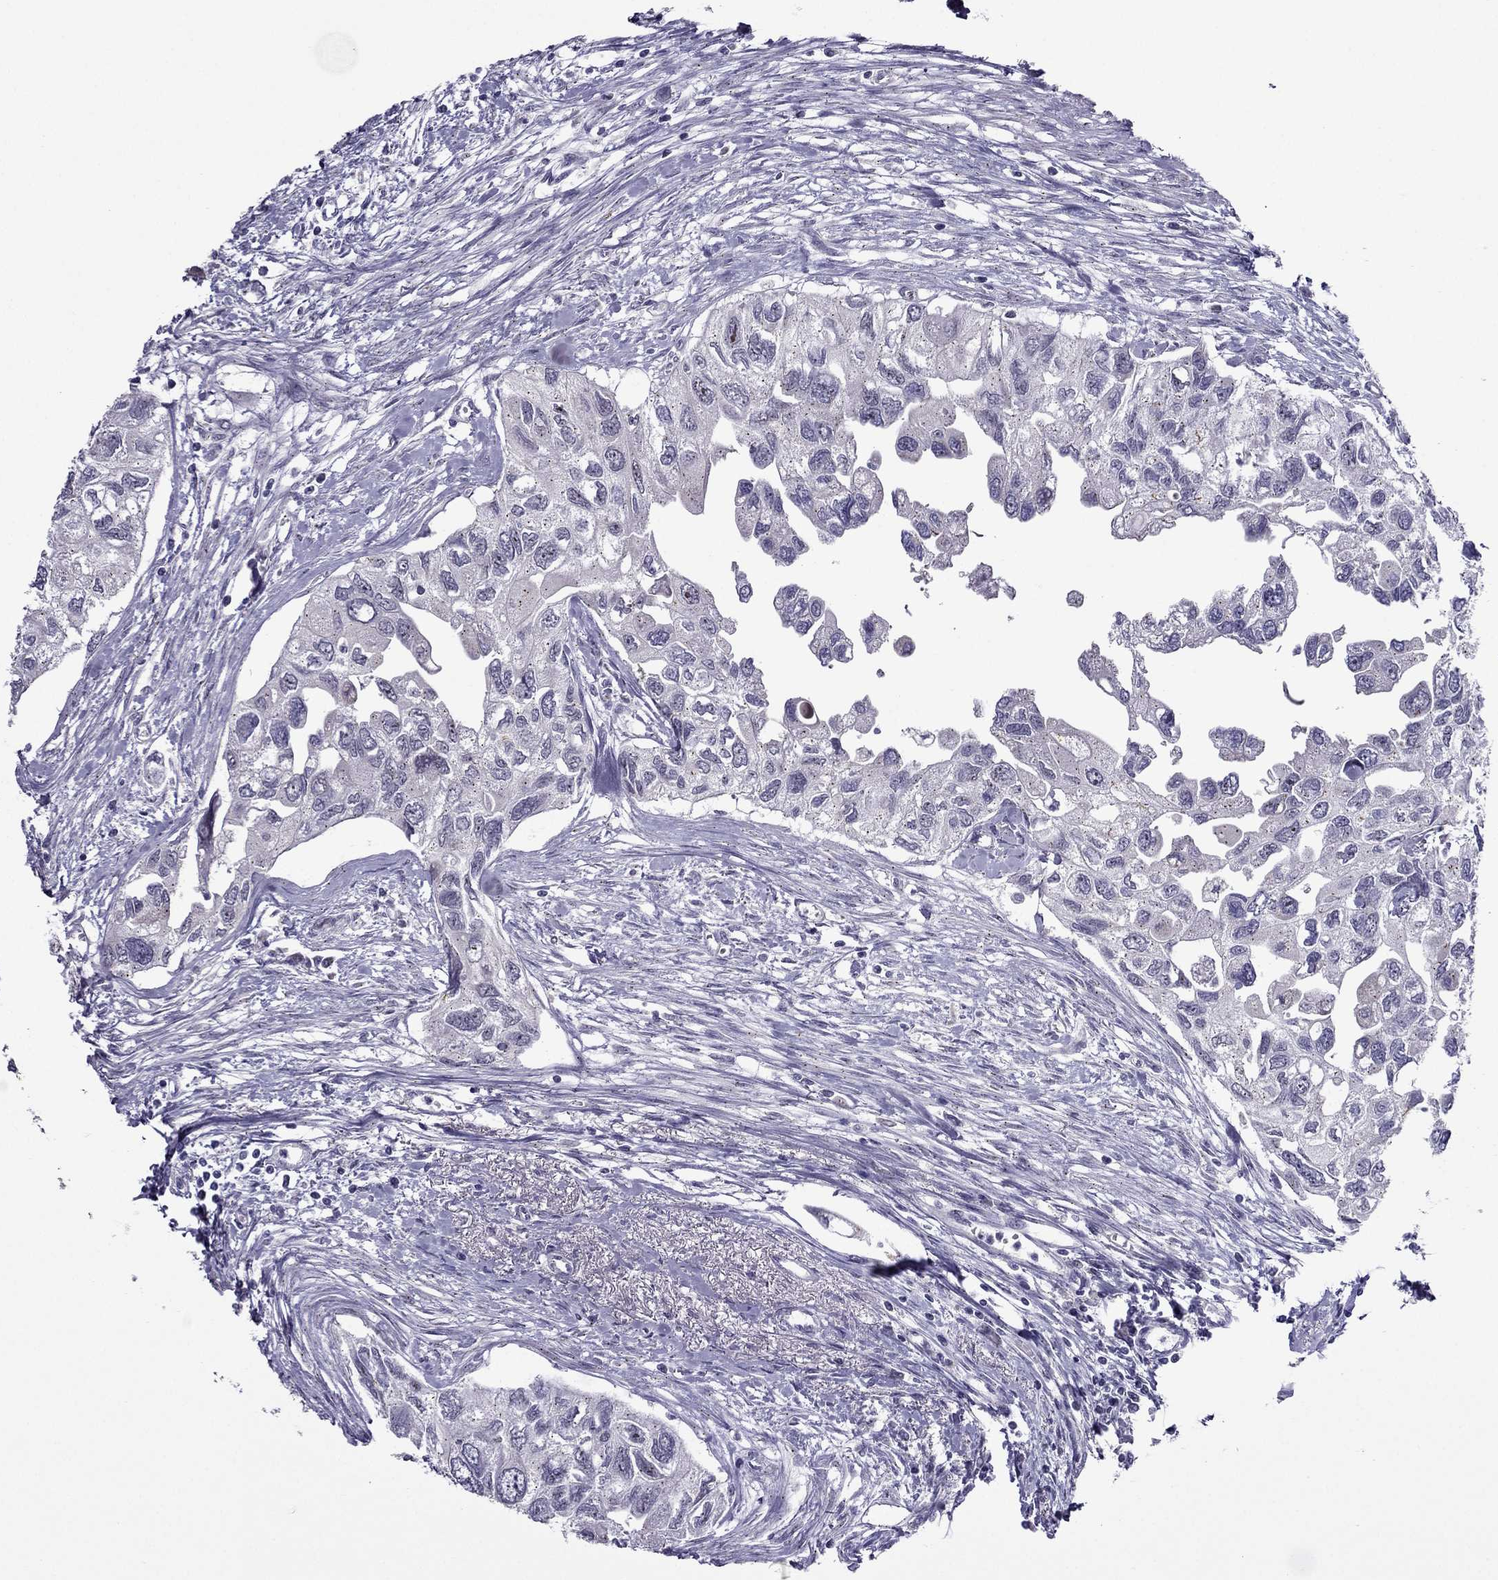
{"staining": {"intensity": "negative", "quantity": "none", "location": "none"}, "tissue": "urothelial cancer", "cell_type": "Tumor cells", "image_type": "cancer", "snomed": [{"axis": "morphology", "description": "Urothelial carcinoma, High grade"}, {"axis": "topography", "description": "Urinary bladder"}], "caption": "Tumor cells are negative for protein expression in human urothelial carcinoma (high-grade).", "gene": "MYBPH", "patient": {"sex": "male", "age": 59}}